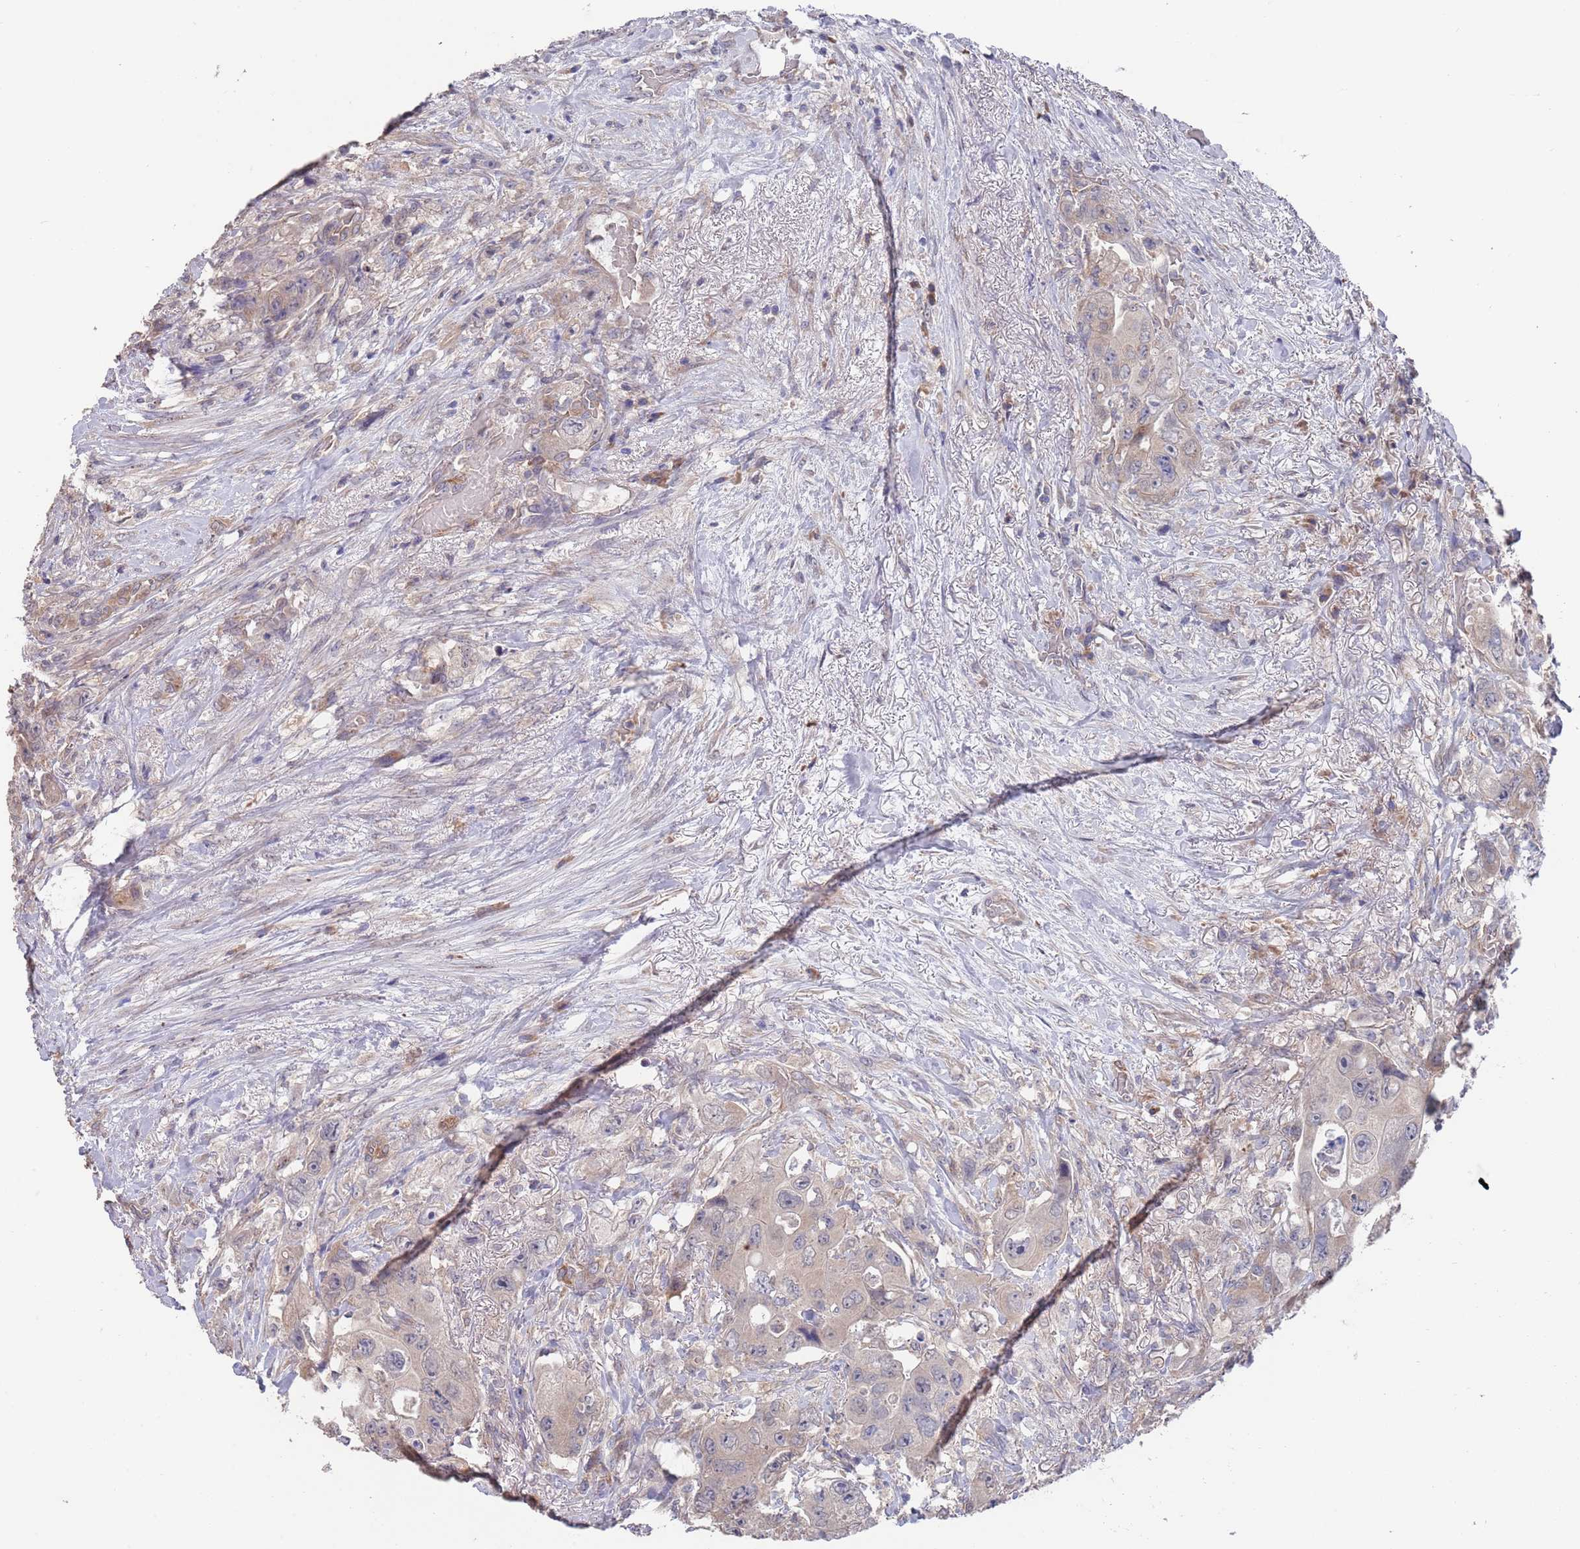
{"staining": {"intensity": "negative", "quantity": "none", "location": "none"}, "tissue": "colorectal cancer", "cell_type": "Tumor cells", "image_type": "cancer", "snomed": [{"axis": "morphology", "description": "Adenocarcinoma, NOS"}, {"axis": "topography", "description": "Colon"}], "caption": "Immunohistochemistry image of neoplastic tissue: colorectal cancer (adenocarcinoma) stained with DAB displays no significant protein staining in tumor cells. The staining is performed using DAB brown chromogen with nuclei counter-stained in using hematoxylin.", "gene": "ANK2", "patient": {"sex": "female", "age": 46}}